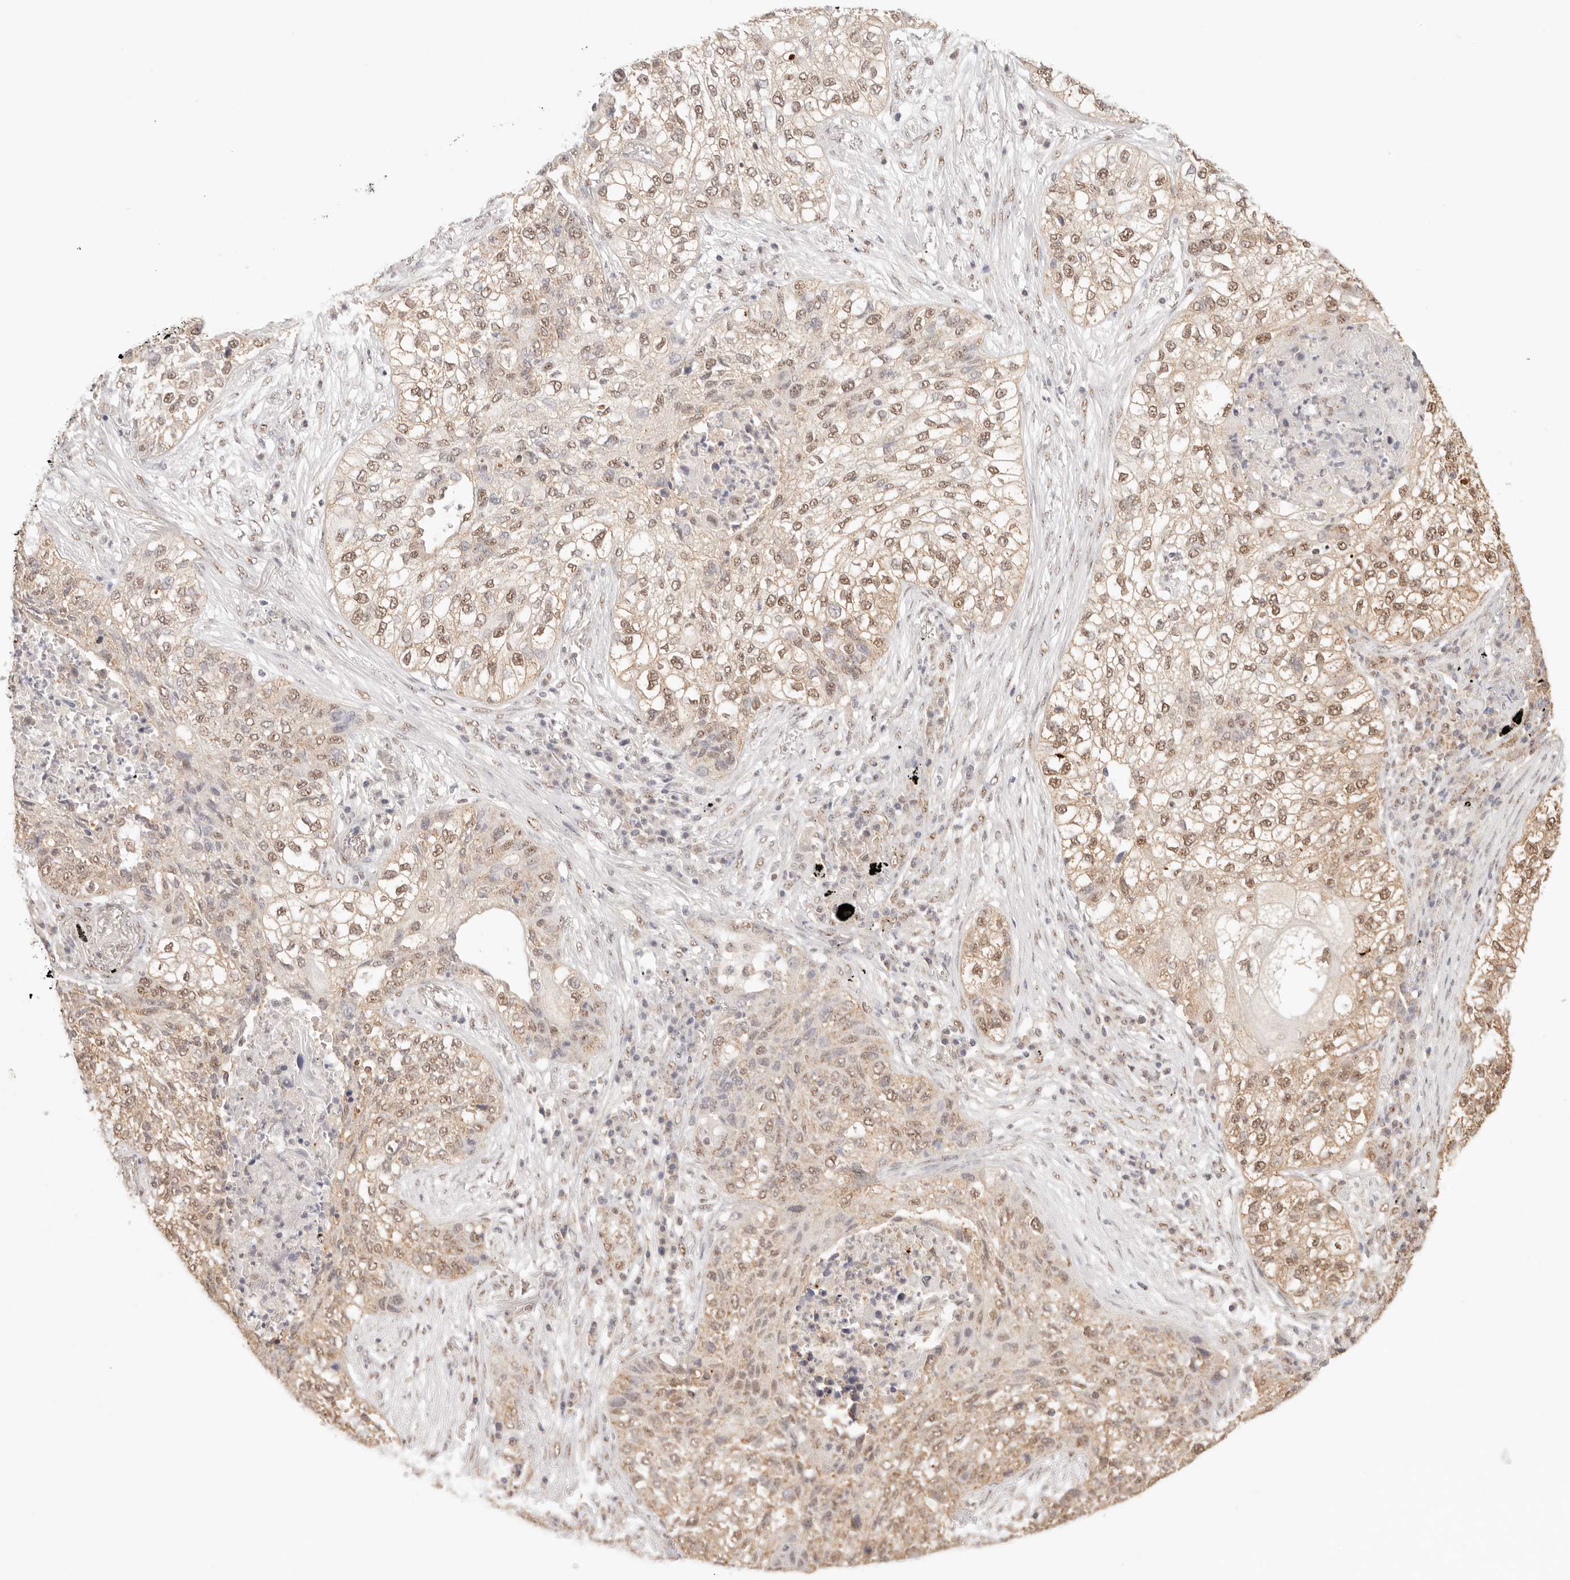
{"staining": {"intensity": "moderate", "quantity": ">75%", "location": "cytoplasmic/membranous,nuclear"}, "tissue": "lung cancer", "cell_type": "Tumor cells", "image_type": "cancer", "snomed": [{"axis": "morphology", "description": "Squamous cell carcinoma, NOS"}, {"axis": "topography", "description": "Lung"}], "caption": "IHC of human lung cancer shows medium levels of moderate cytoplasmic/membranous and nuclear positivity in about >75% of tumor cells.", "gene": "IL1R2", "patient": {"sex": "female", "age": 63}}